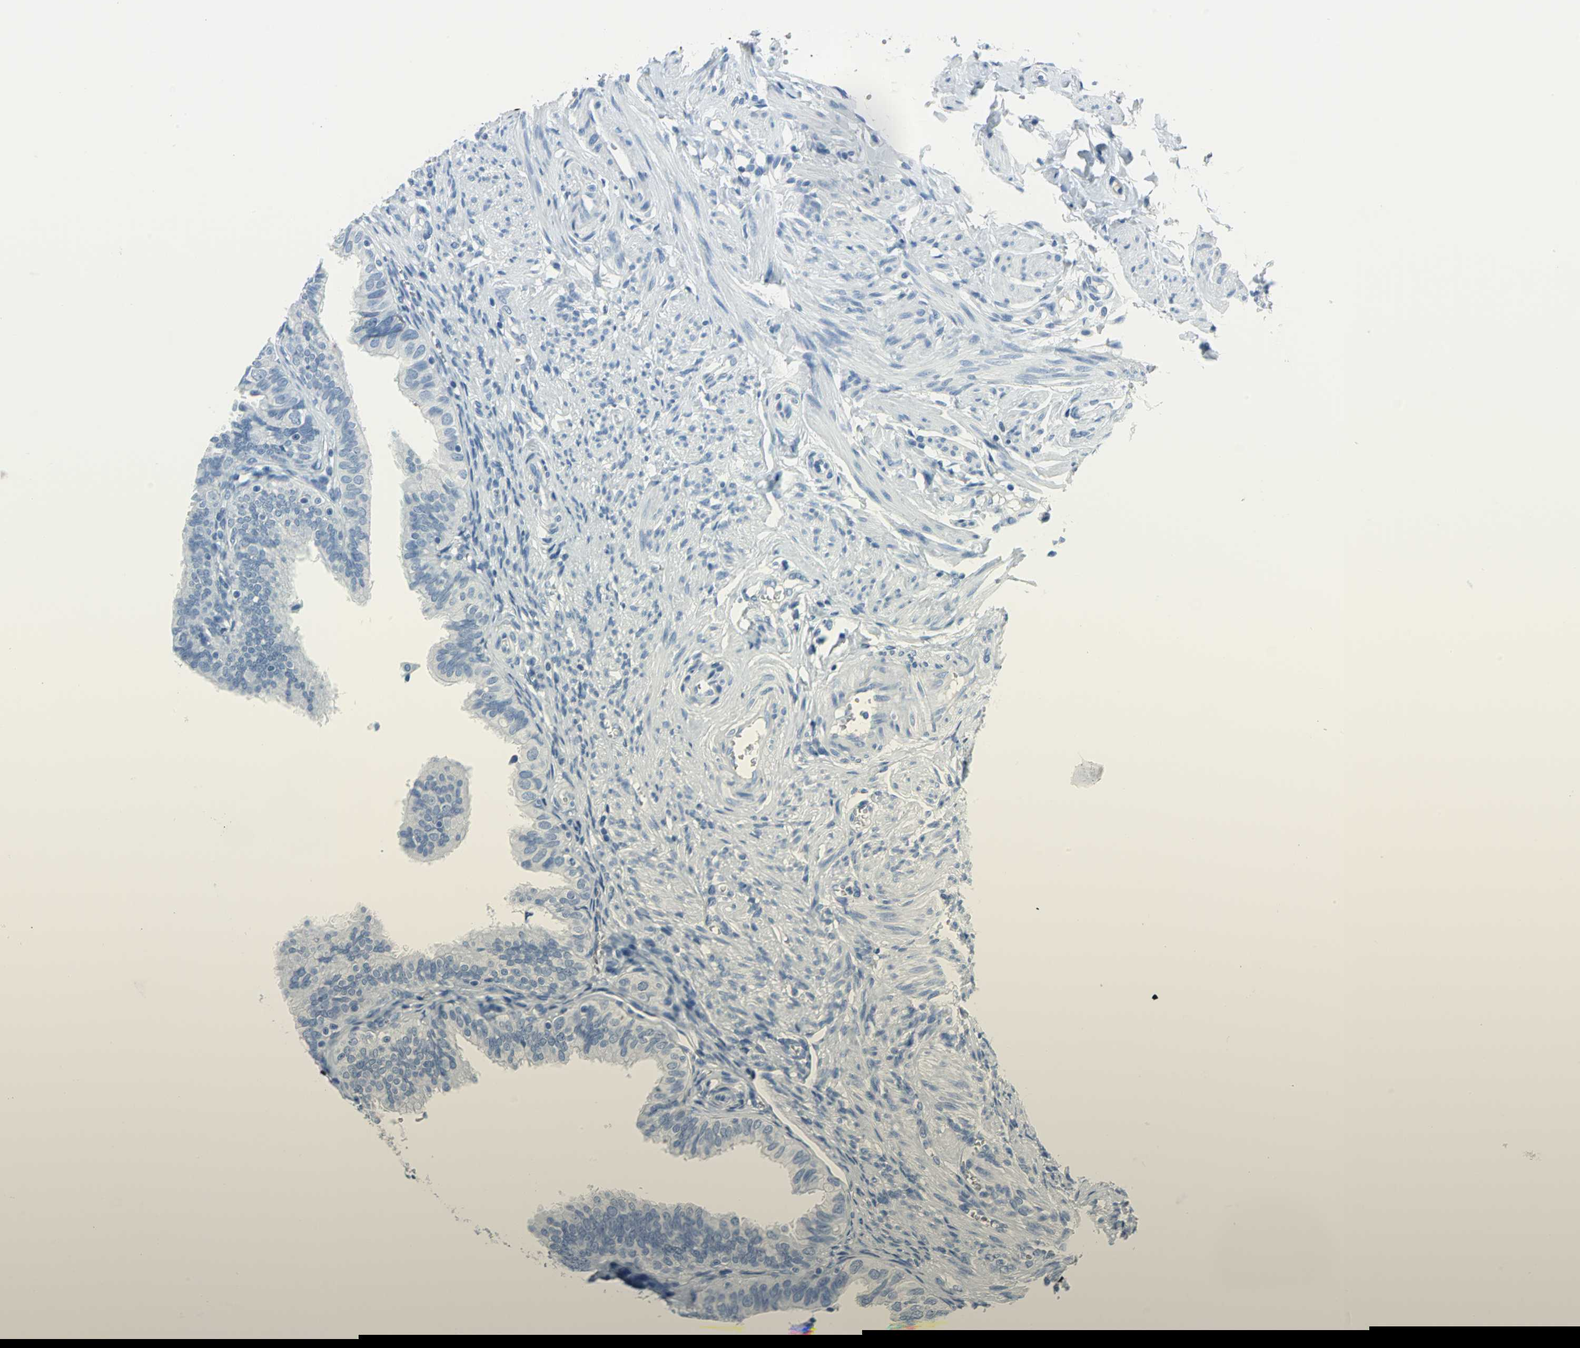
{"staining": {"intensity": "negative", "quantity": "none", "location": "none"}, "tissue": "fallopian tube", "cell_type": "Glandular cells", "image_type": "normal", "snomed": [{"axis": "morphology", "description": "Normal tissue, NOS"}, {"axis": "topography", "description": "Fallopian tube"}], "caption": "DAB immunohistochemical staining of benign fallopian tube shows no significant staining in glandular cells. (DAB (3,3'-diaminobenzidine) IHC with hematoxylin counter stain).", "gene": "PKLR", "patient": {"sex": "female", "age": 46}}